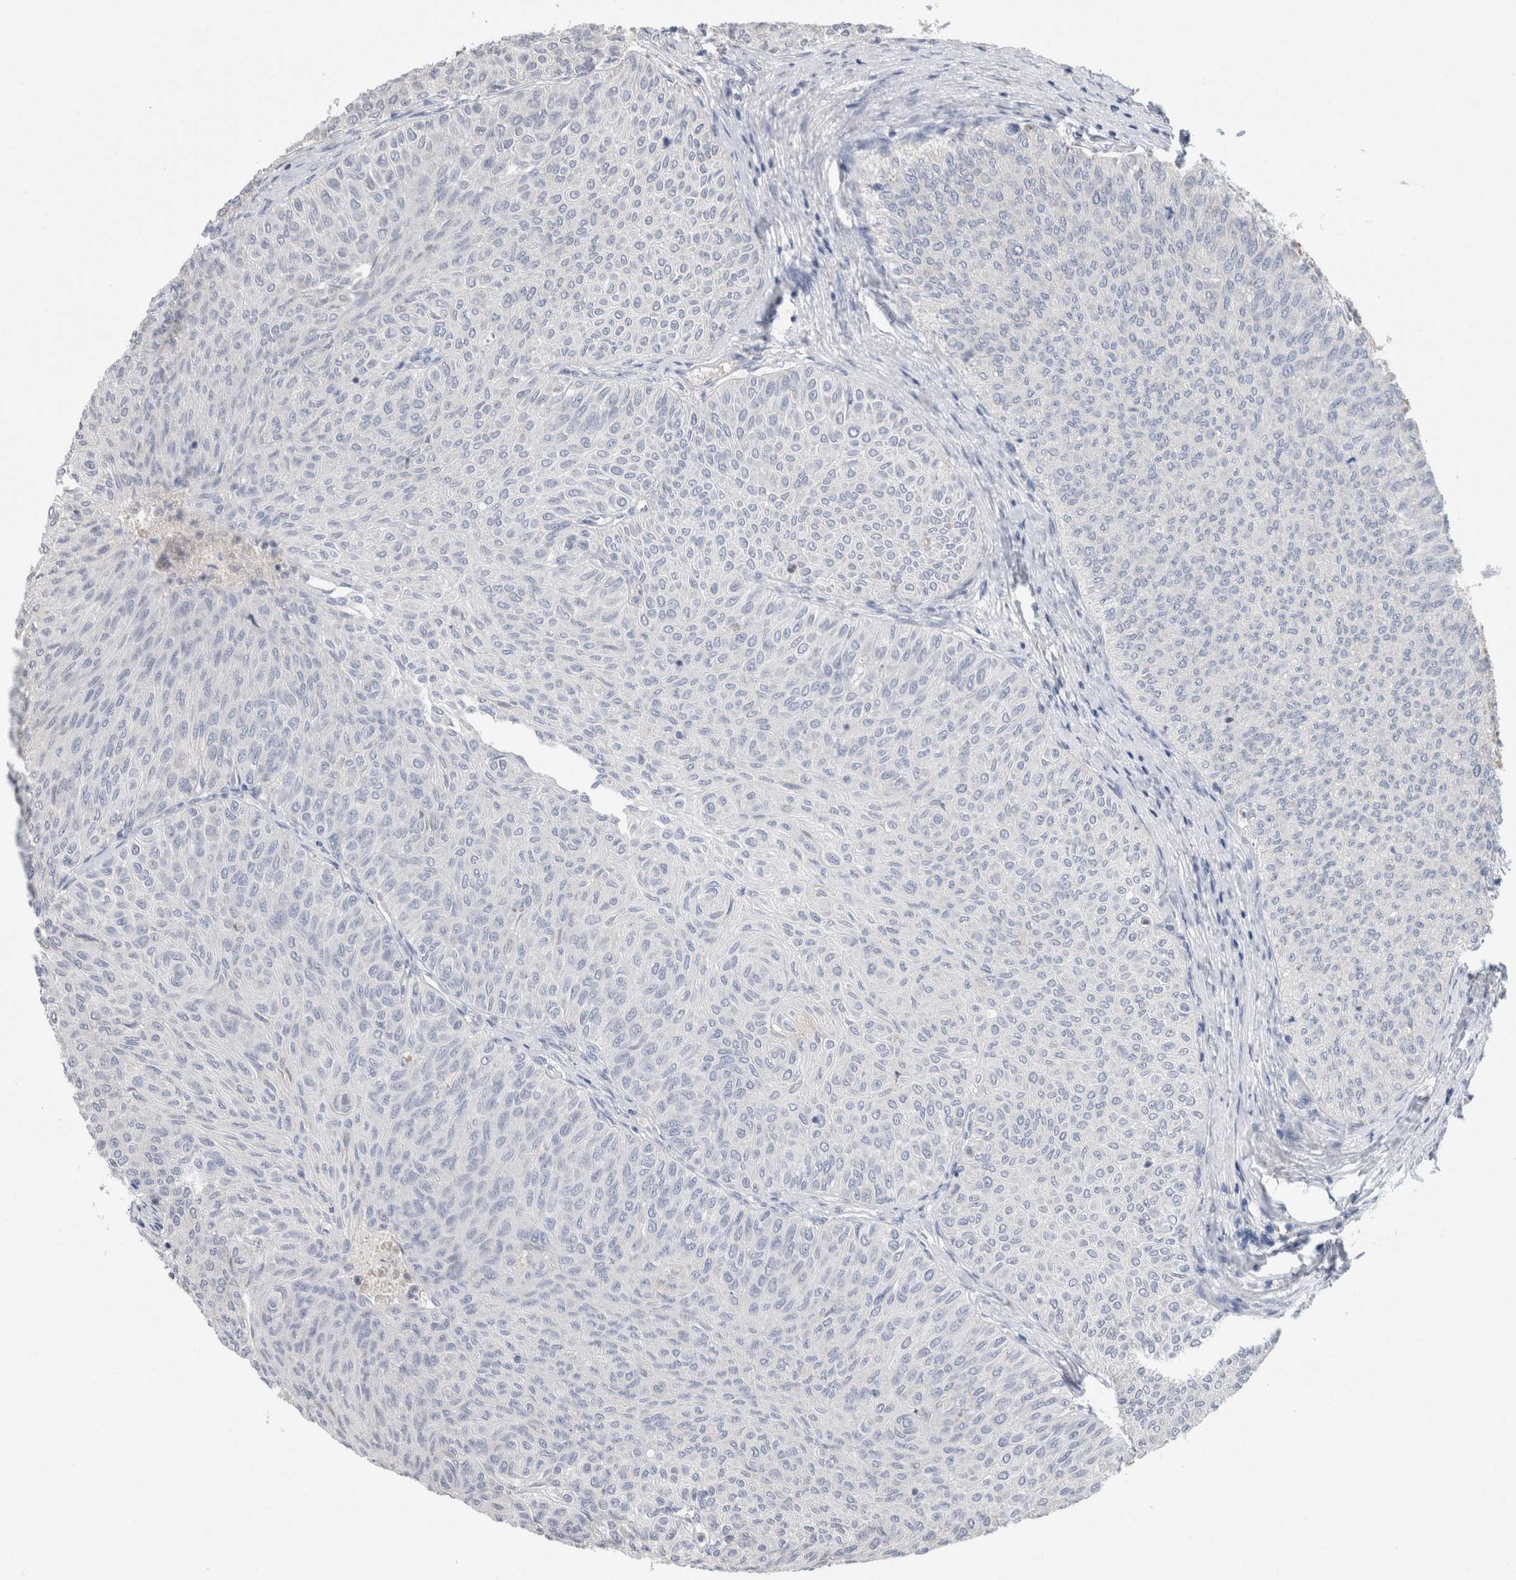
{"staining": {"intensity": "negative", "quantity": "none", "location": "none"}, "tissue": "urothelial cancer", "cell_type": "Tumor cells", "image_type": "cancer", "snomed": [{"axis": "morphology", "description": "Urothelial carcinoma, Low grade"}, {"axis": "topography", "description": "Urinary bladder"}], "caption": "Immunohistochemistry of low-grade urothelial carcinoma reveals no staining in tumor cells.", "gene": "SCGB1A1", "patient": {"sex": "male", "age": 78}}